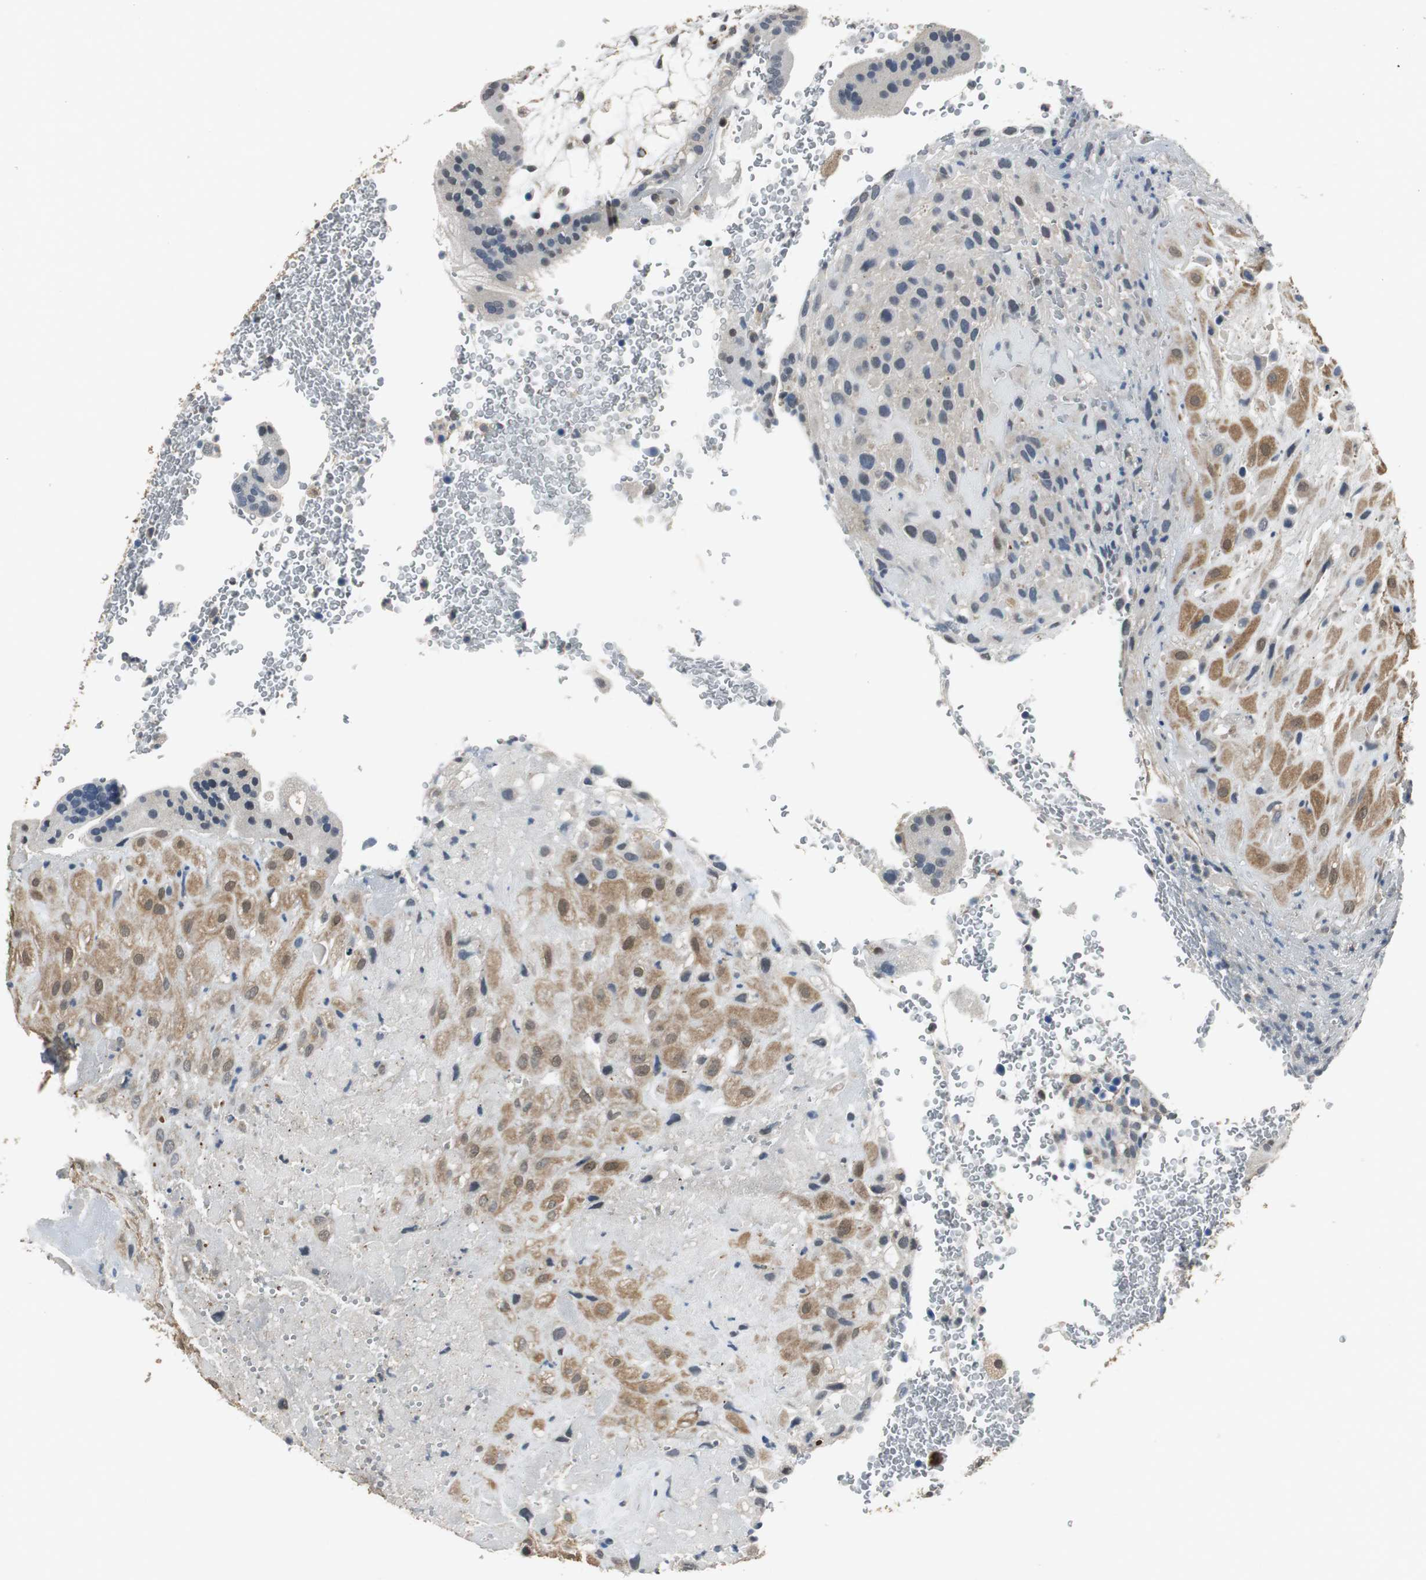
{"staining": {"intensity": "weak", "quantity": "25%-75%", "location": "cytoplasmic/membranous,nuclear"}, "tissue": "placenta", "cell_type": "Decidual cells", "image_type": "normal", "snomed": [{"axis": "morphology", "description": "Normal tissue, NOS"}, {"axis": "topography", "description": "Placenta"}], "caption": "A photomicrograph of human placenta stained for a protein shows weak cytoplasmic/membranous,nuclear brown staining in decidual cells.", "gene": "PSMB4", "patient": {"sex": "female", "age": 19}}